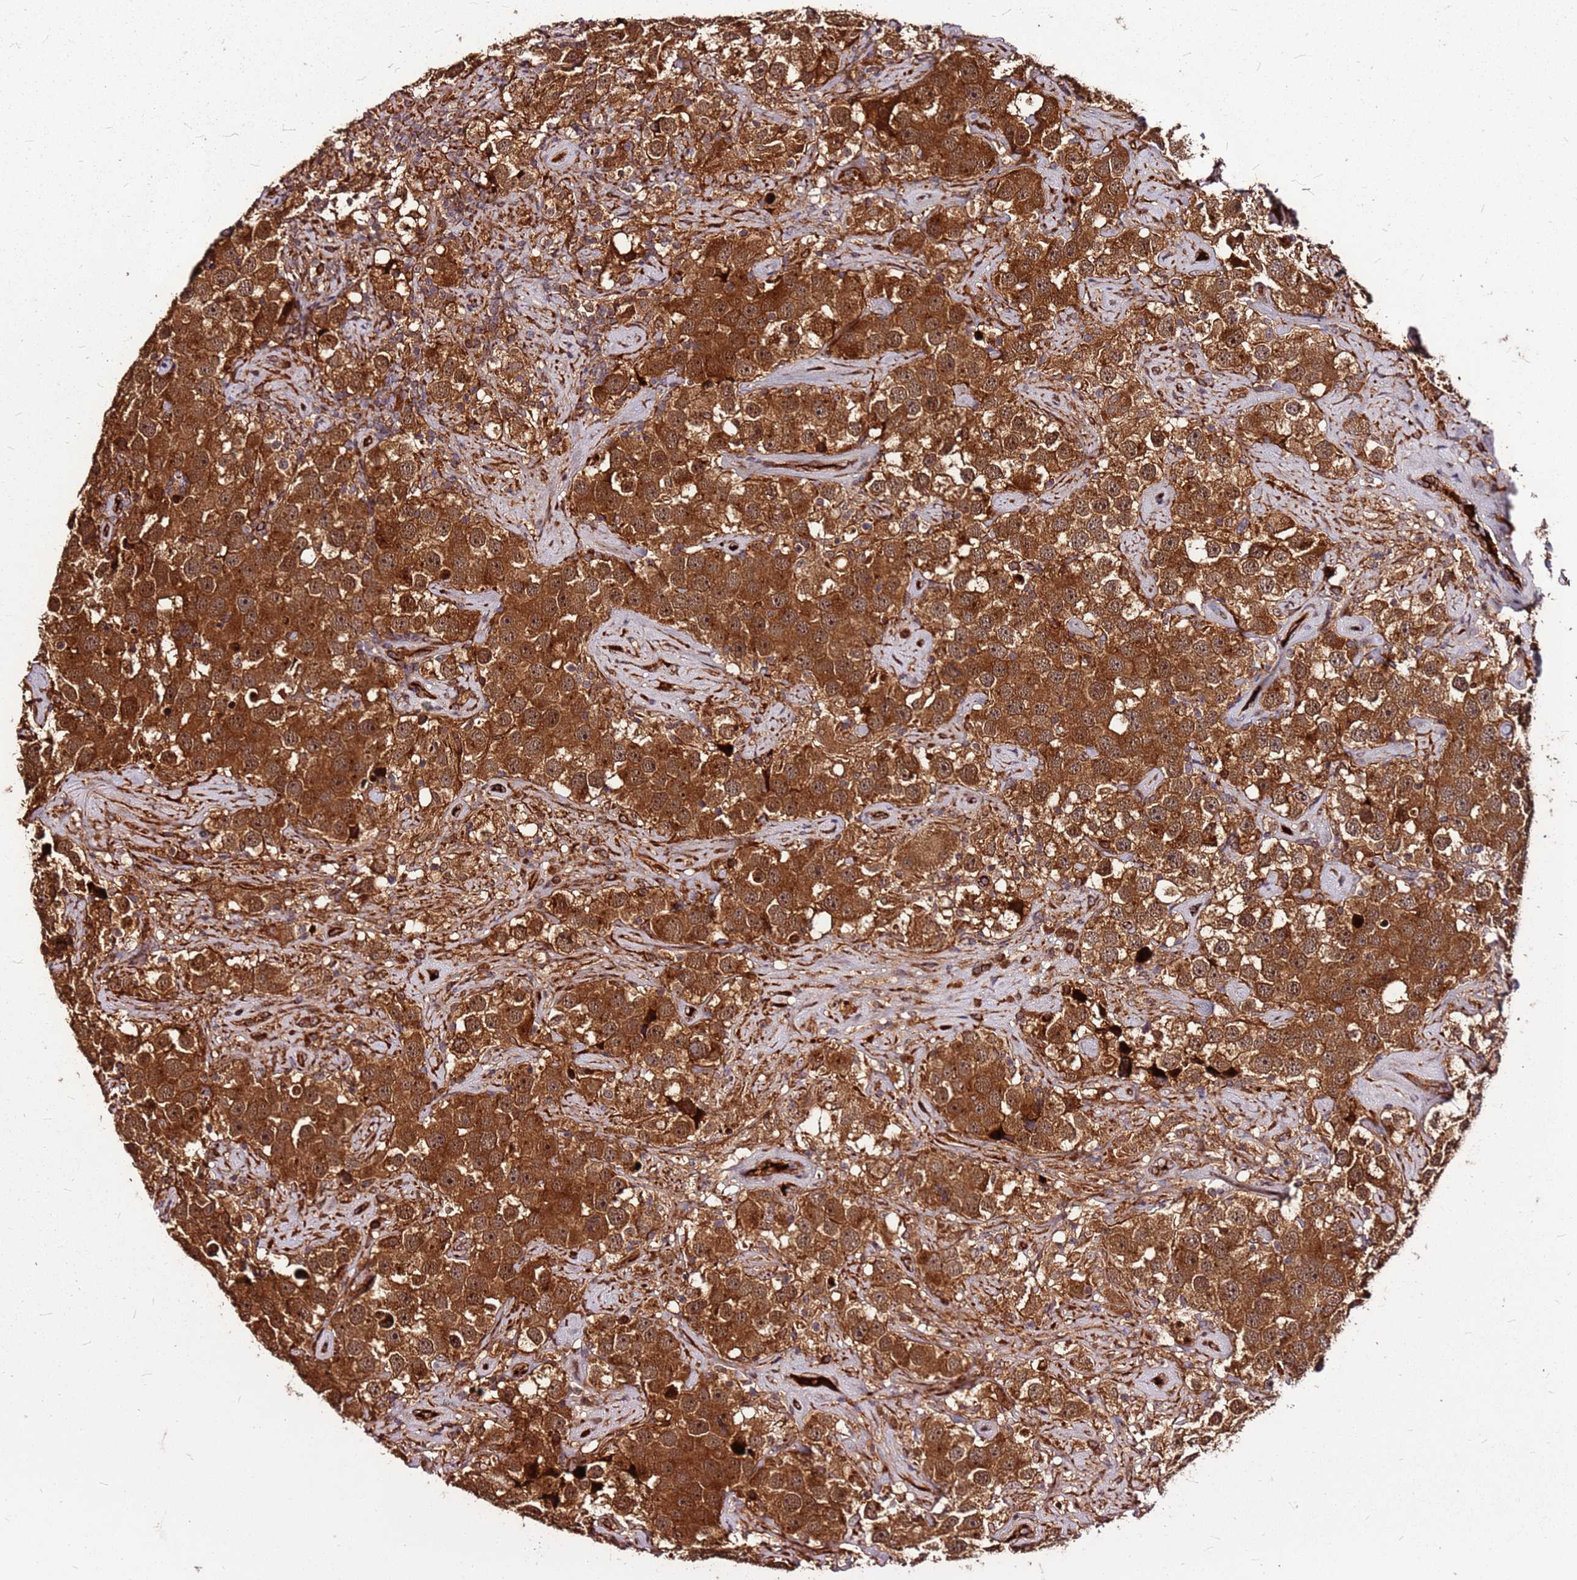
{"staining": {"intensity": "strong", "quantity": ">75%", "location": "cytoplasmic/membranous"}, "tissue": "testis cancer", "cell_type": "Tumor cells", "image_type": "cancer", "snomed": [{"axis": "morphology", "description": "Seminoma, NOS"}, {"axis": "topography", "description": "Testis"}], "caption": "Protein expression by immunohistochemistry exhibits strong cytoplasmic/membranous positivity in about >75% of tumor cells in seminoma (testis).", "gene": "LYPLAL1", "patient": {"sex": "male", "age": 49}}